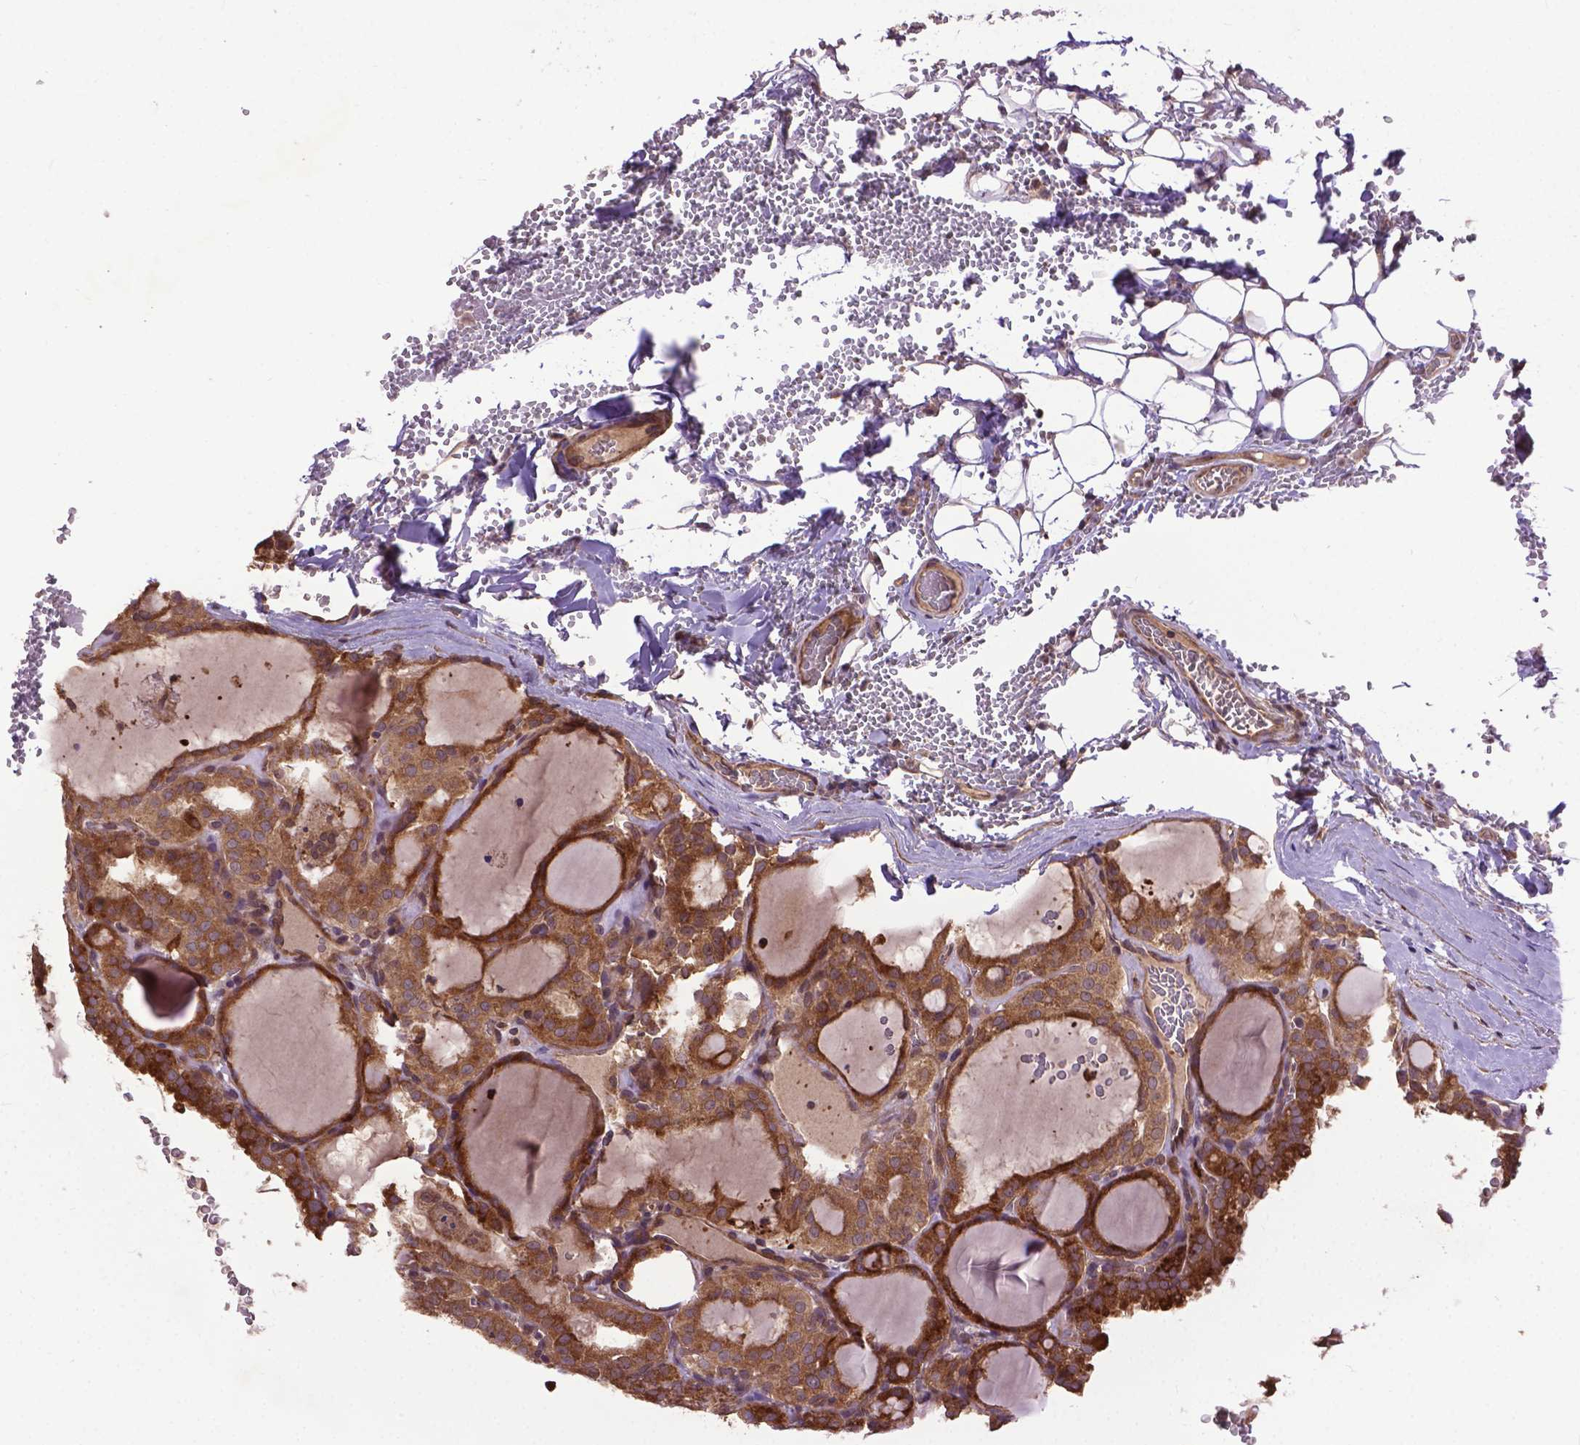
{"staining": {"intensity": "strong", "quantity": ">75%", "location": "cytoplasmic/membranous"}, "tissue": "thyroid cancer", "cell_type": "Tumor cells", "image_type": "cancer", "snomed": [{"axis": "morphology", "description": "Papillary adenocarcinoma, NOS"}, {"axis": "topography", "description": "Thyroid gland"}], "caption": "Immunohistochemistry histopathology image of neoplastic tissue: thyroid cancer (papillary adenocarcinoma) stained using immunohistochemistry (IHC) exhibits high levels of strong protein expression localized specifically in the cytoplasmic/membranous of tumor cells, appearing as a cytoplasmic/membranous brown color.", "gene": "ZNF616", "patient": {"sex": "male", "age": 20}}